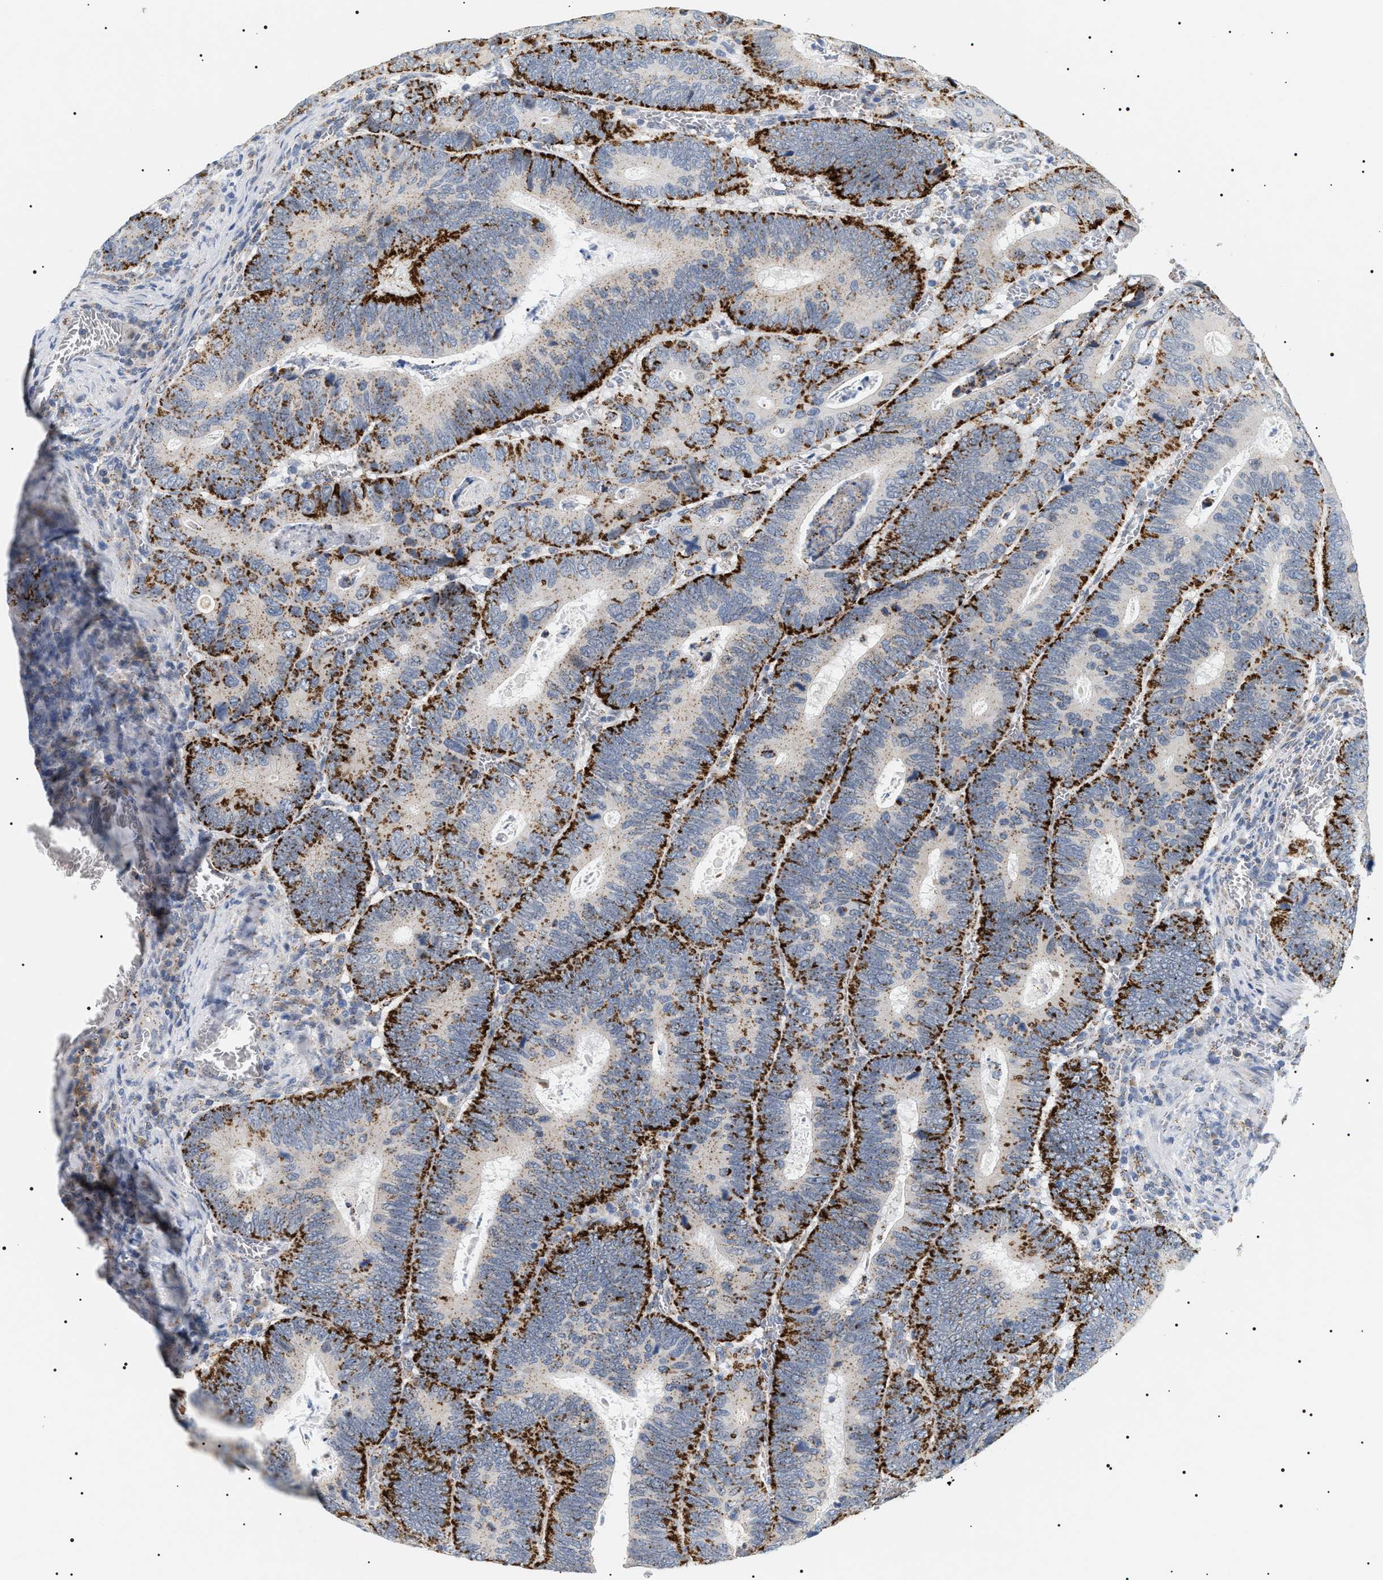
{"staining": {"intensity": "strong", "quantity": ">75%", "location": "cytoplasmic/membranous"}, "tissue": "colorectal cancer", "cell_type": "Tumor cells", "image_type": "cancer", "snomed": [{"axis": "morphology", "description": "Inflammation, NOS"}, {"axis": "morphology", "description": "Adenocarcinoma, NOS"}, {"axis": "topography", "description": "Colon"}], "caption": "Immunohistochemical staining of human adenocarcinoma (colorectal) displays high levels of strong cytoplasmic/membranous protein positivity in about >75% of tumor cells. (IHC, brightfield microscopy, high magnification).", "gene": "HSD17B11", "patient": {"sex": "male", "age": 72}}